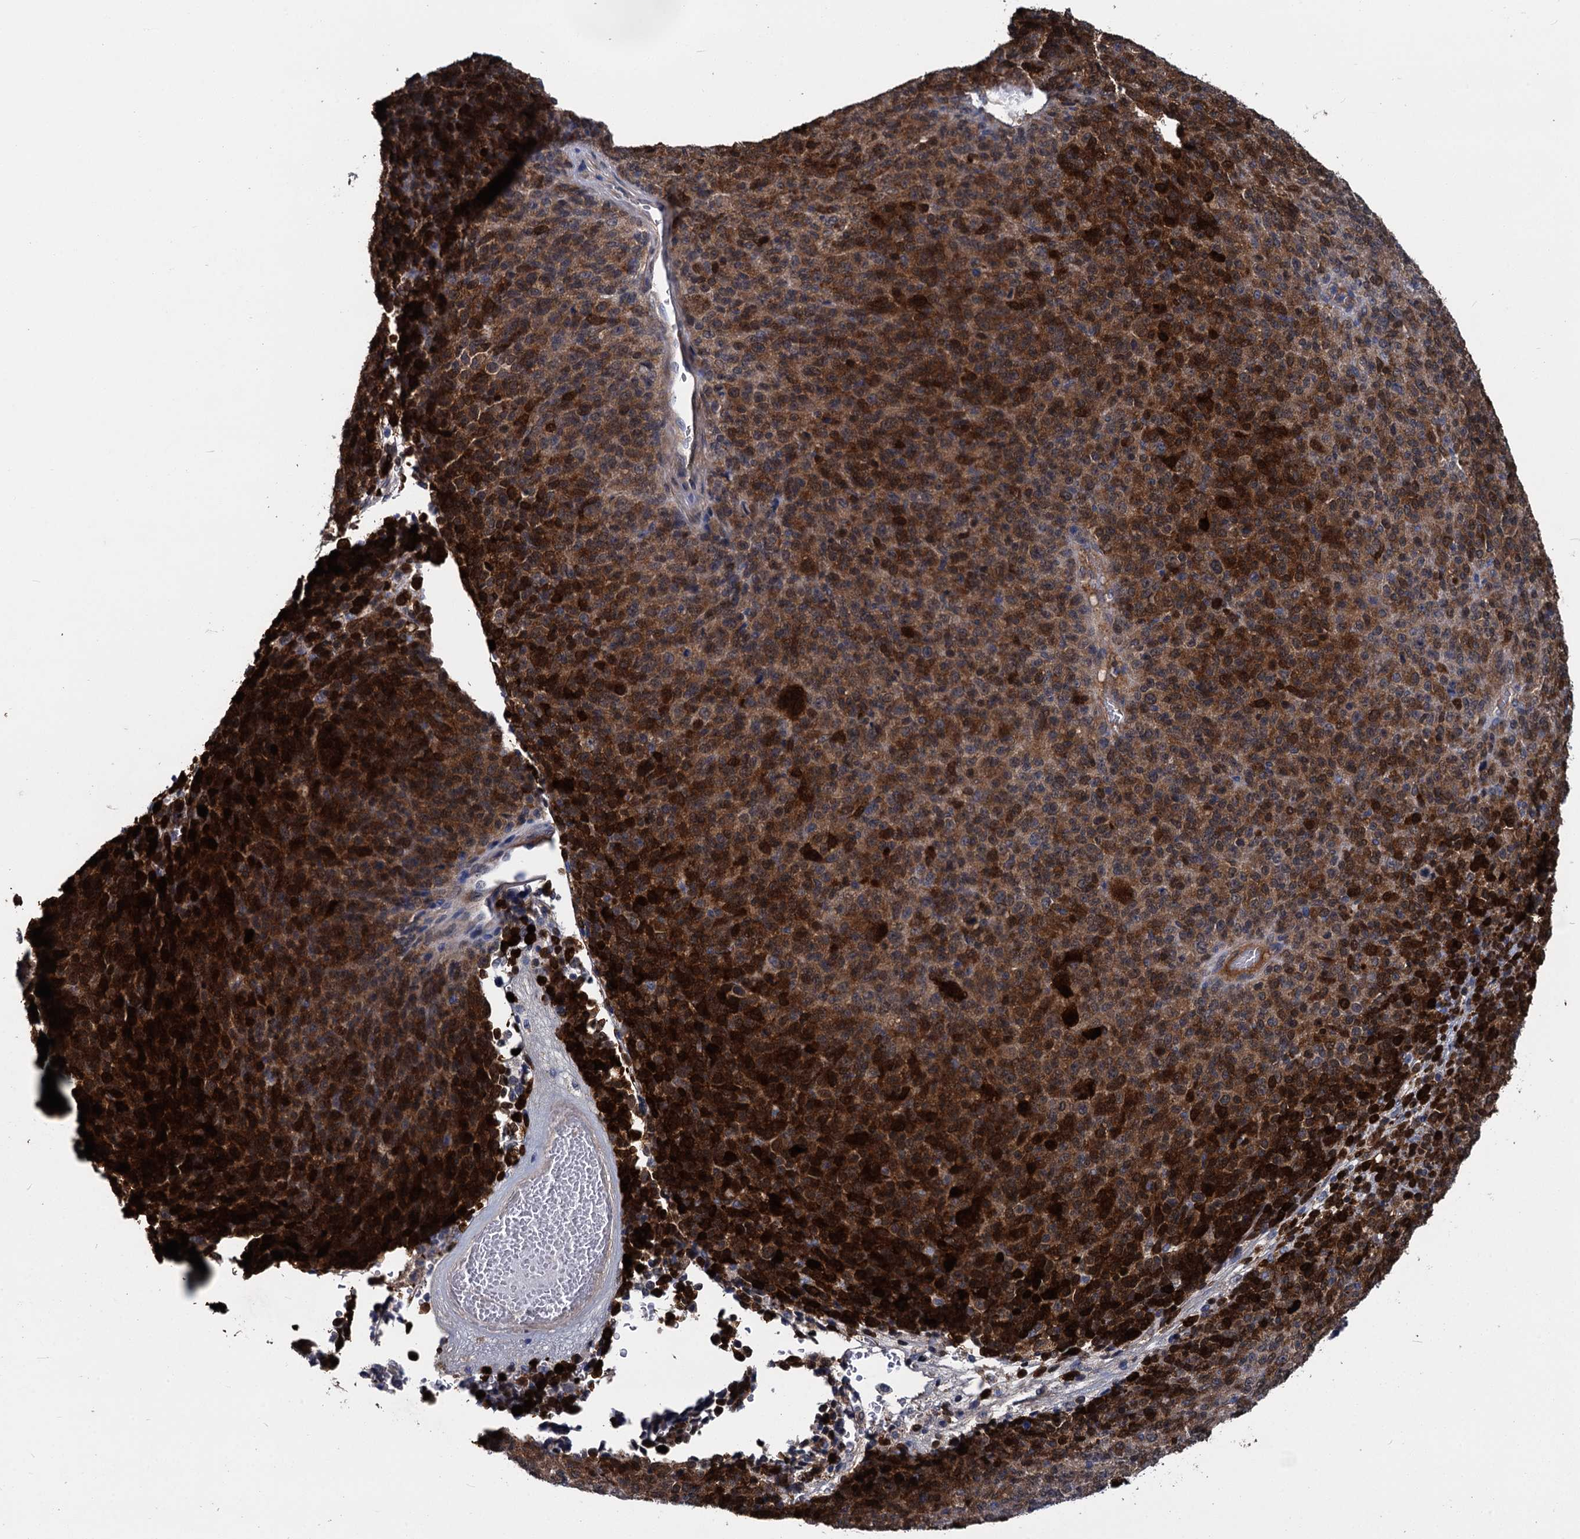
{"staining": {"intensity": "moderate", "quantity": ">75%", "location": "cytoplasmic/membranous,nuclear"}, "tissue": "melanoma", "cell_type": "Tumor cells", "image_type": "cancer", "snomed": [{"axis": "morphology", "description": "Malignant melanoma, Metastatic site"}, {"axis": "topography", "description": "Brain"}], "caption": "IHC of melanoma displays medium levels of moderate cytoplasmic/membranous and nuclear positivity in about >75% of tumor cells.", "gene": "GSTM3", "patient": {"sex": "female", "age": 56}}